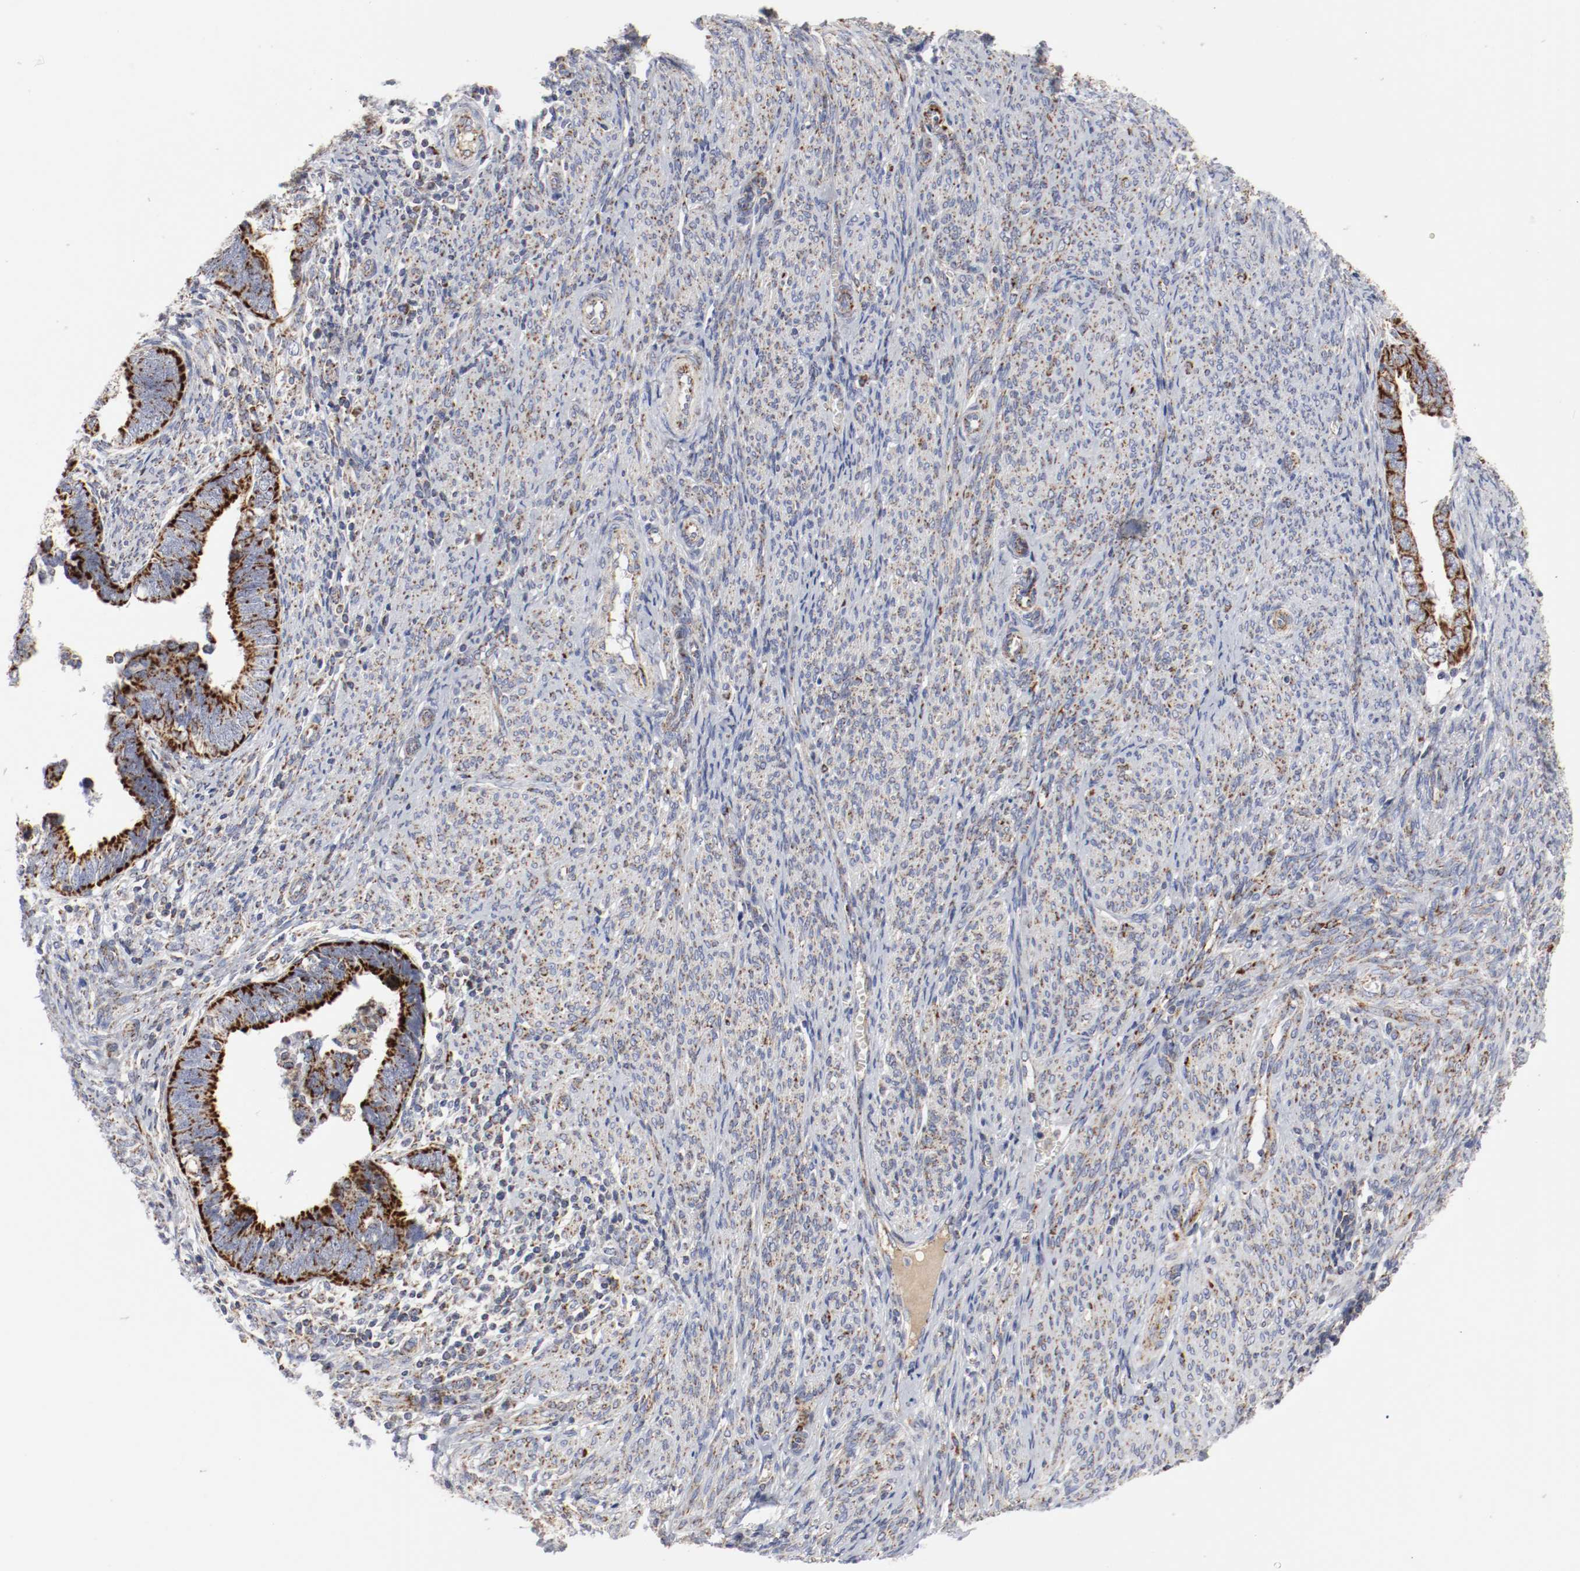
{"staining": {"intensity": "strong", "quantity": ">75%", "location": "cytoplasmic/membranous"}, "tissue": "endometrial cancer", "cell_type": "Tumor cells", "image_type": "cancer", "snomed": [{"axis": "morphology", "description": "Adenocarcinoma, NOS"}, {"axis": "topography", "description": "Endometrium"}], "caption": "Immunohistochemical staining of human endometrial adenocarcinoma reveals strong cytoplasmic/membranous protein expression in approximately >75% of tumor cells. (DAB IHC, brown staining for protein, blue staining for nuclei).", "gene": "AFG3L2", "patient": {"sex": "female", "age": 75}}